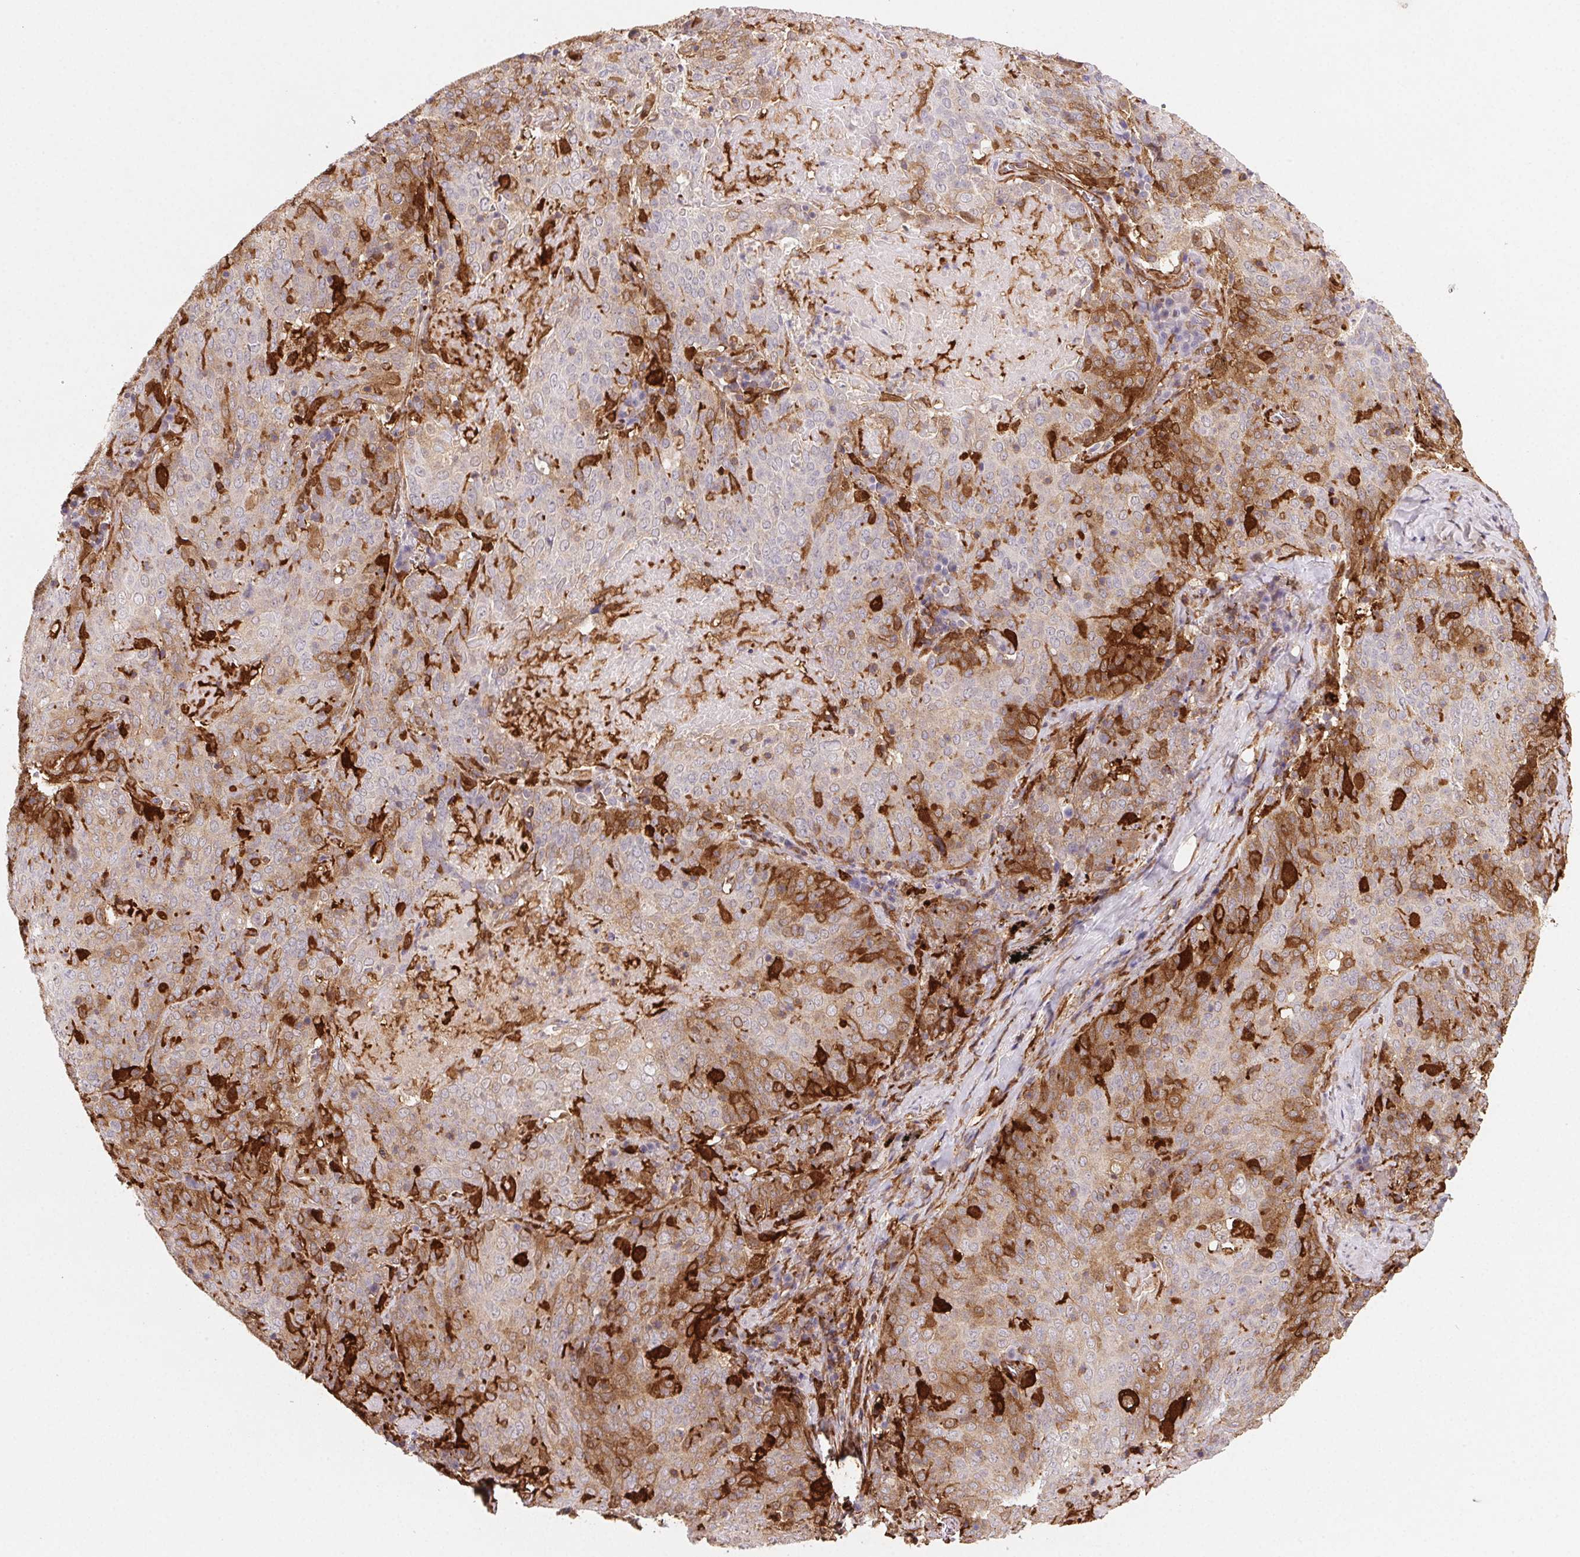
{"staining": {"intensity": "strong", "quantity": "25%-75%", "location": "cytoplasmic/membranous"}, "tissue": "lung cancer", "cell_type": "Tumor cells", "image_type": "cancer", "snomed": [{"axis": "morphology", "description": "Squamous cell carcinoma, NOS"}, {"axis": "topography", "description": "Lung"}], "caption": "Protein analysis of lung squamous cell carcinoma tissue displays strong cytoplasmic/membranous expression in approximately 25%-75% of tumor cells. Using DAB (brown) and hematoxylin (blue) stains, captured at high magnification using brightfield microscopy.", "gene": "GBP1", "patient": {"sex": "male", "age": 82}}